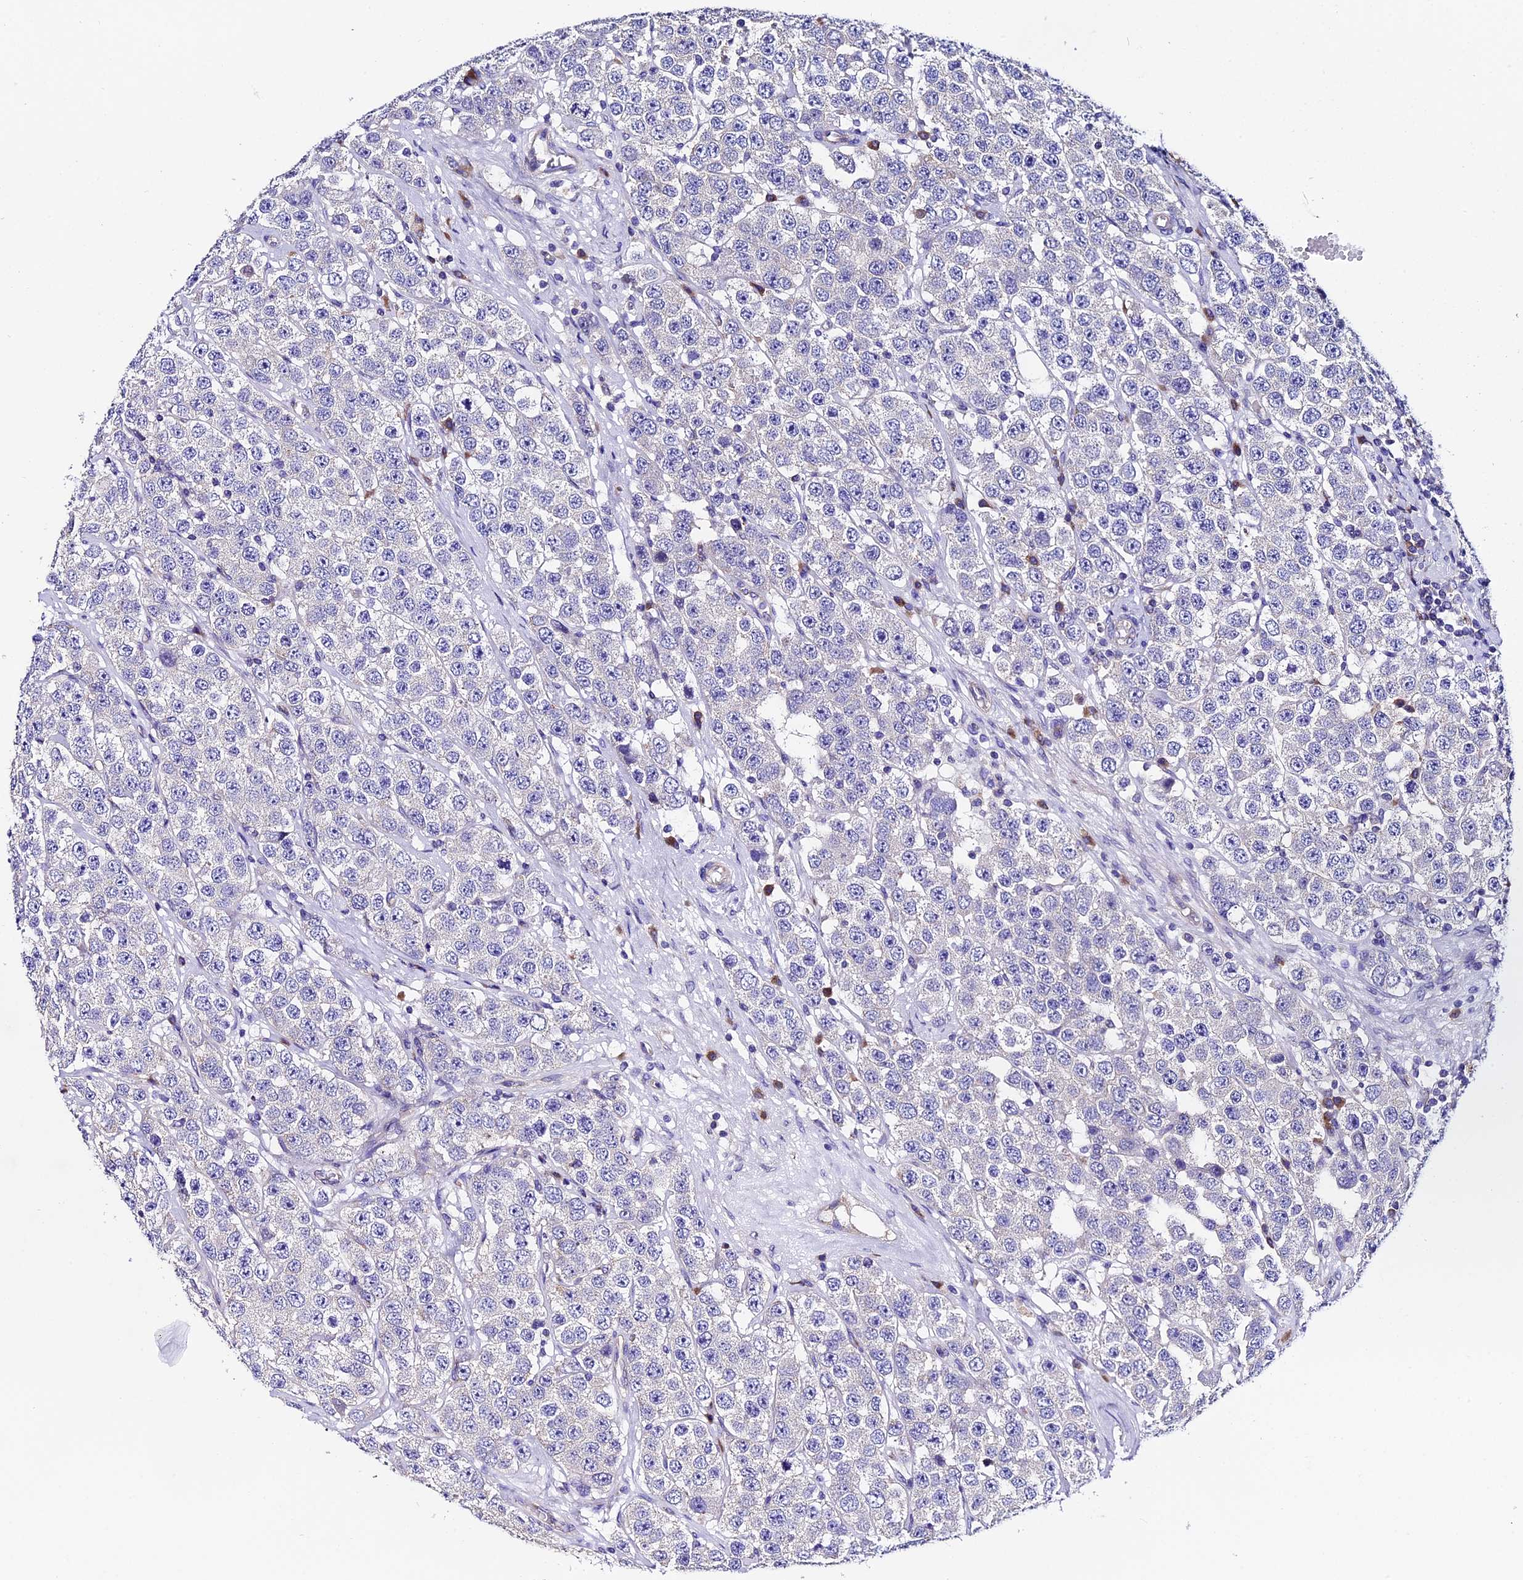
{"staining": {"intensity": "negative", "quantity": "none", "location": "none"}, "tissue": "testis cancer", "cell_type": "Tumor cells", "image_type": "cancer", "snomed": [{"axis": "morphology", "description": "Seminoma, NOS"}, {"axis": "topography", "description": "Testis"}], "caption": "Immunohistochemistry histopathology image of testis cancer (seminoma) stained for a protein (brown), which demonstrates no staining in tumor cells. (Brightfield microscopy of DAB IHC at high magnification).", "gene": "COMTD1", "patient": {"sex": "male", "age": 28}}